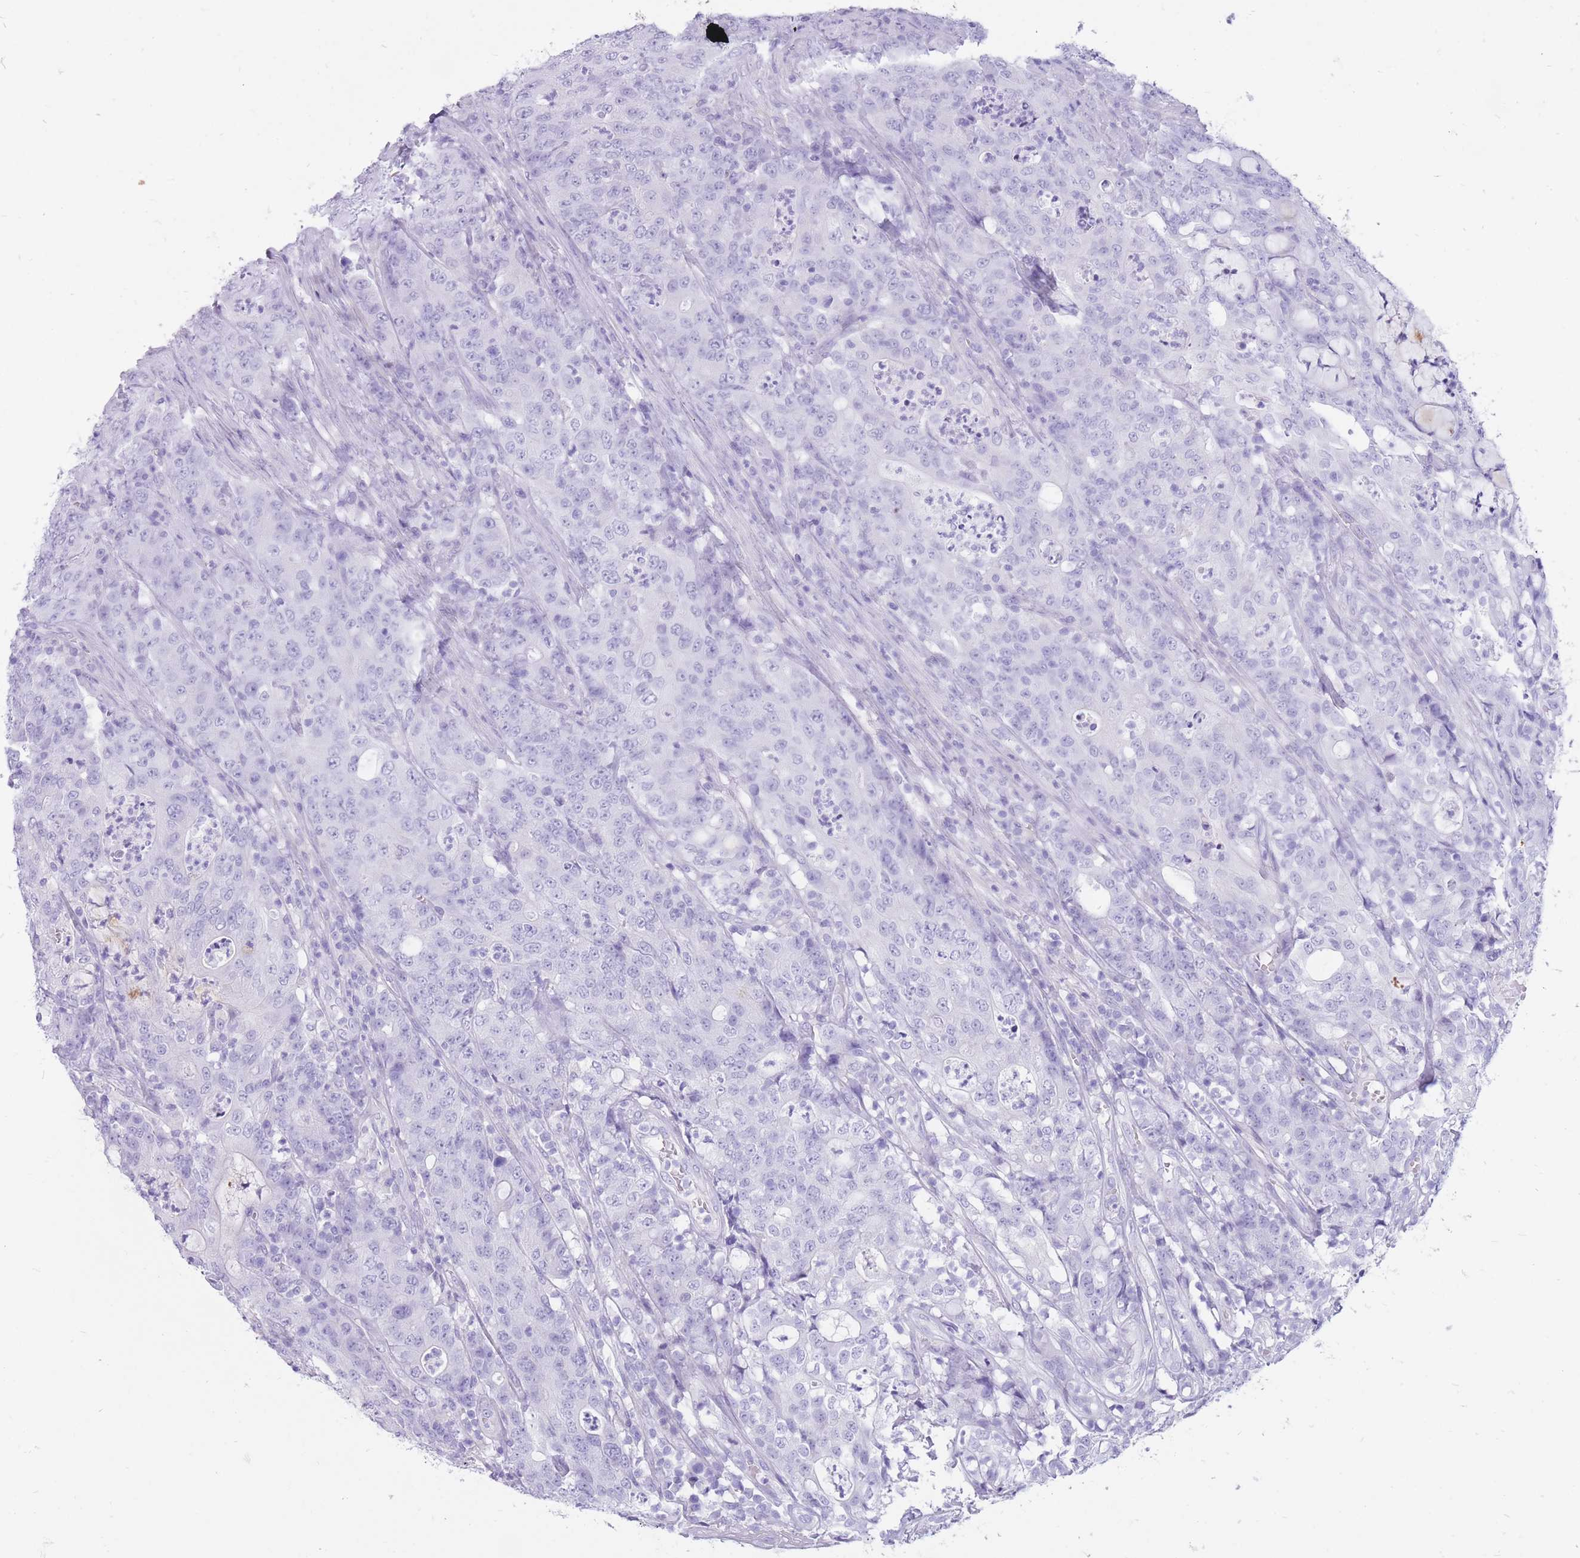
{"staining": {"intensity": "negative", "quantity": "none", "location": "none"}, "tissue": "colorectal cancer", "cell_type": "Tumor cells", "image_type": "cancer", "snomed": [{"axis": "morphology", "description": "Adenocarcinoma, NOS"}, {"axis": "topography", "description": "Colon"}], "caption": "IHC of colorectal cancer shows no positivity in tumor cells.", "gene": "CYP21A2", "patient": {"sex": "male", "age": 83}}